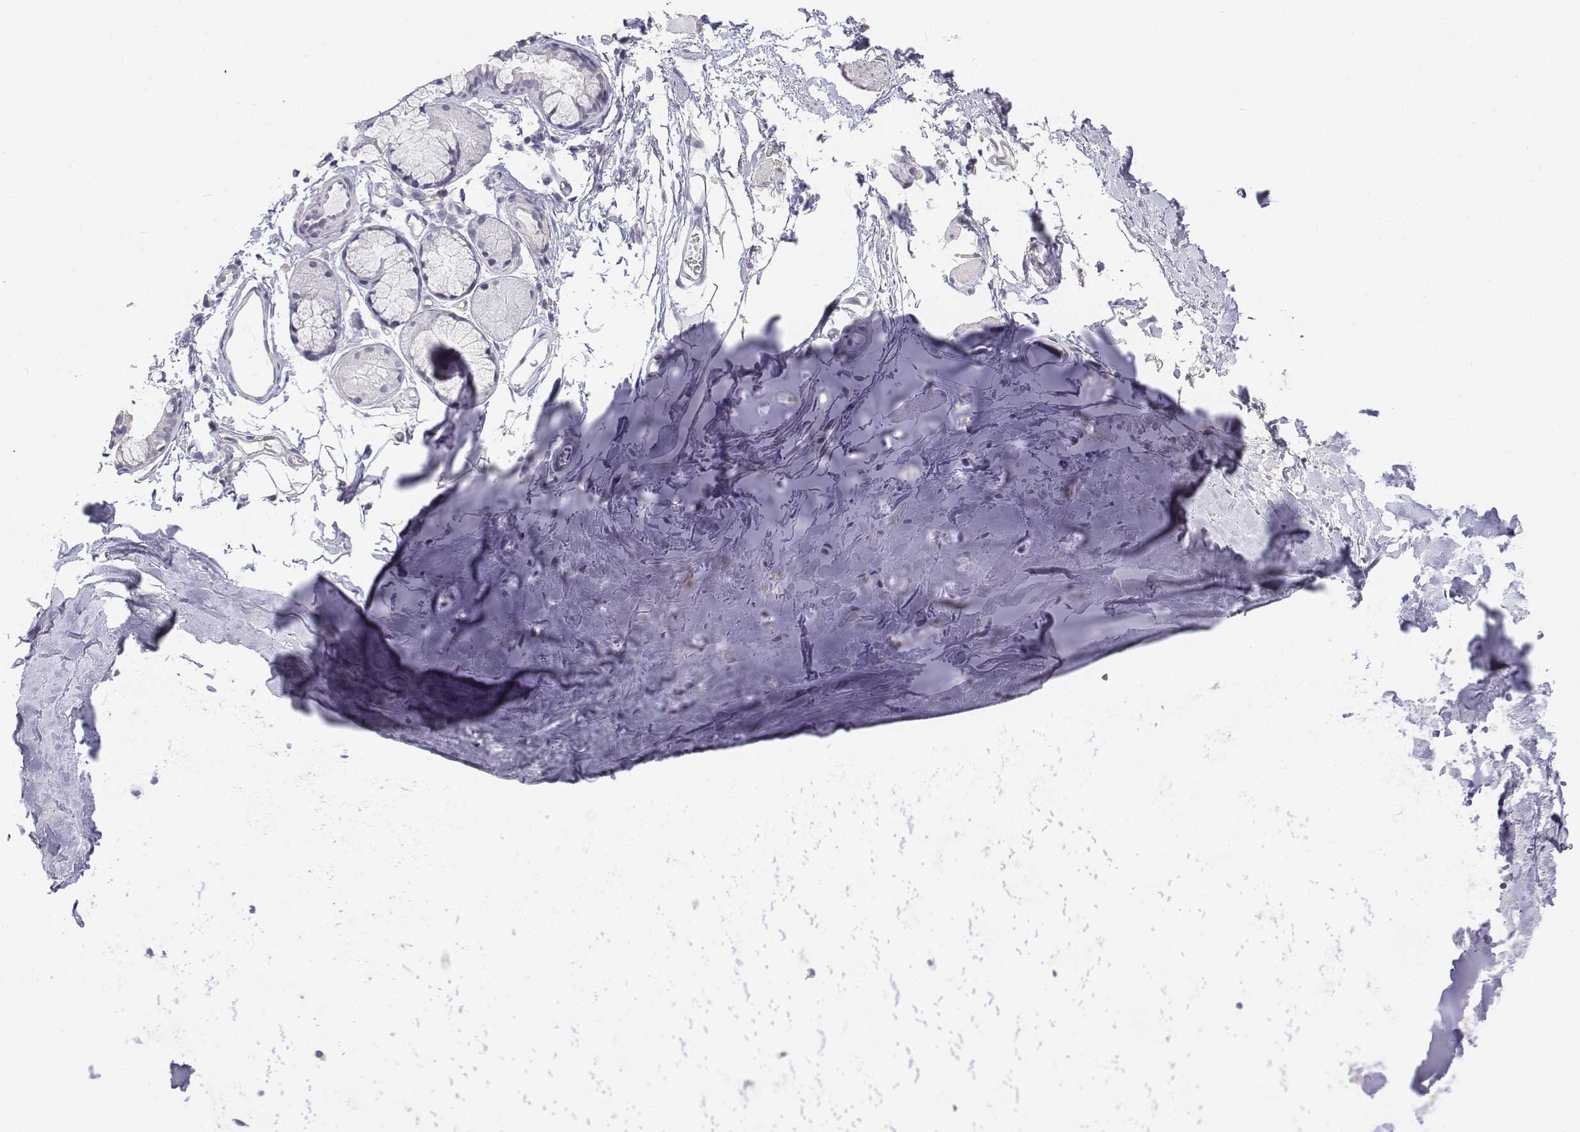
{"staining": {"intensity": "negative", "quantity": "none", "location": "none"}, "tissue": "adipose tissue", "cell_type": "Adipocytes", "image_type": "normal", "snomed": [{"axis": "morphology", "description": "Normal tissue, NOS"}, {"axis": "topography", "description": "Cartilage tissue"}, {"axis": "topography", "description": "Bronchus"}], "caption": "The micrograph demonstrates no significant positivity in adipocytes of adipose tissue.", "gene": "LGSN", "patient": {"sex": "female", "age": 79}}